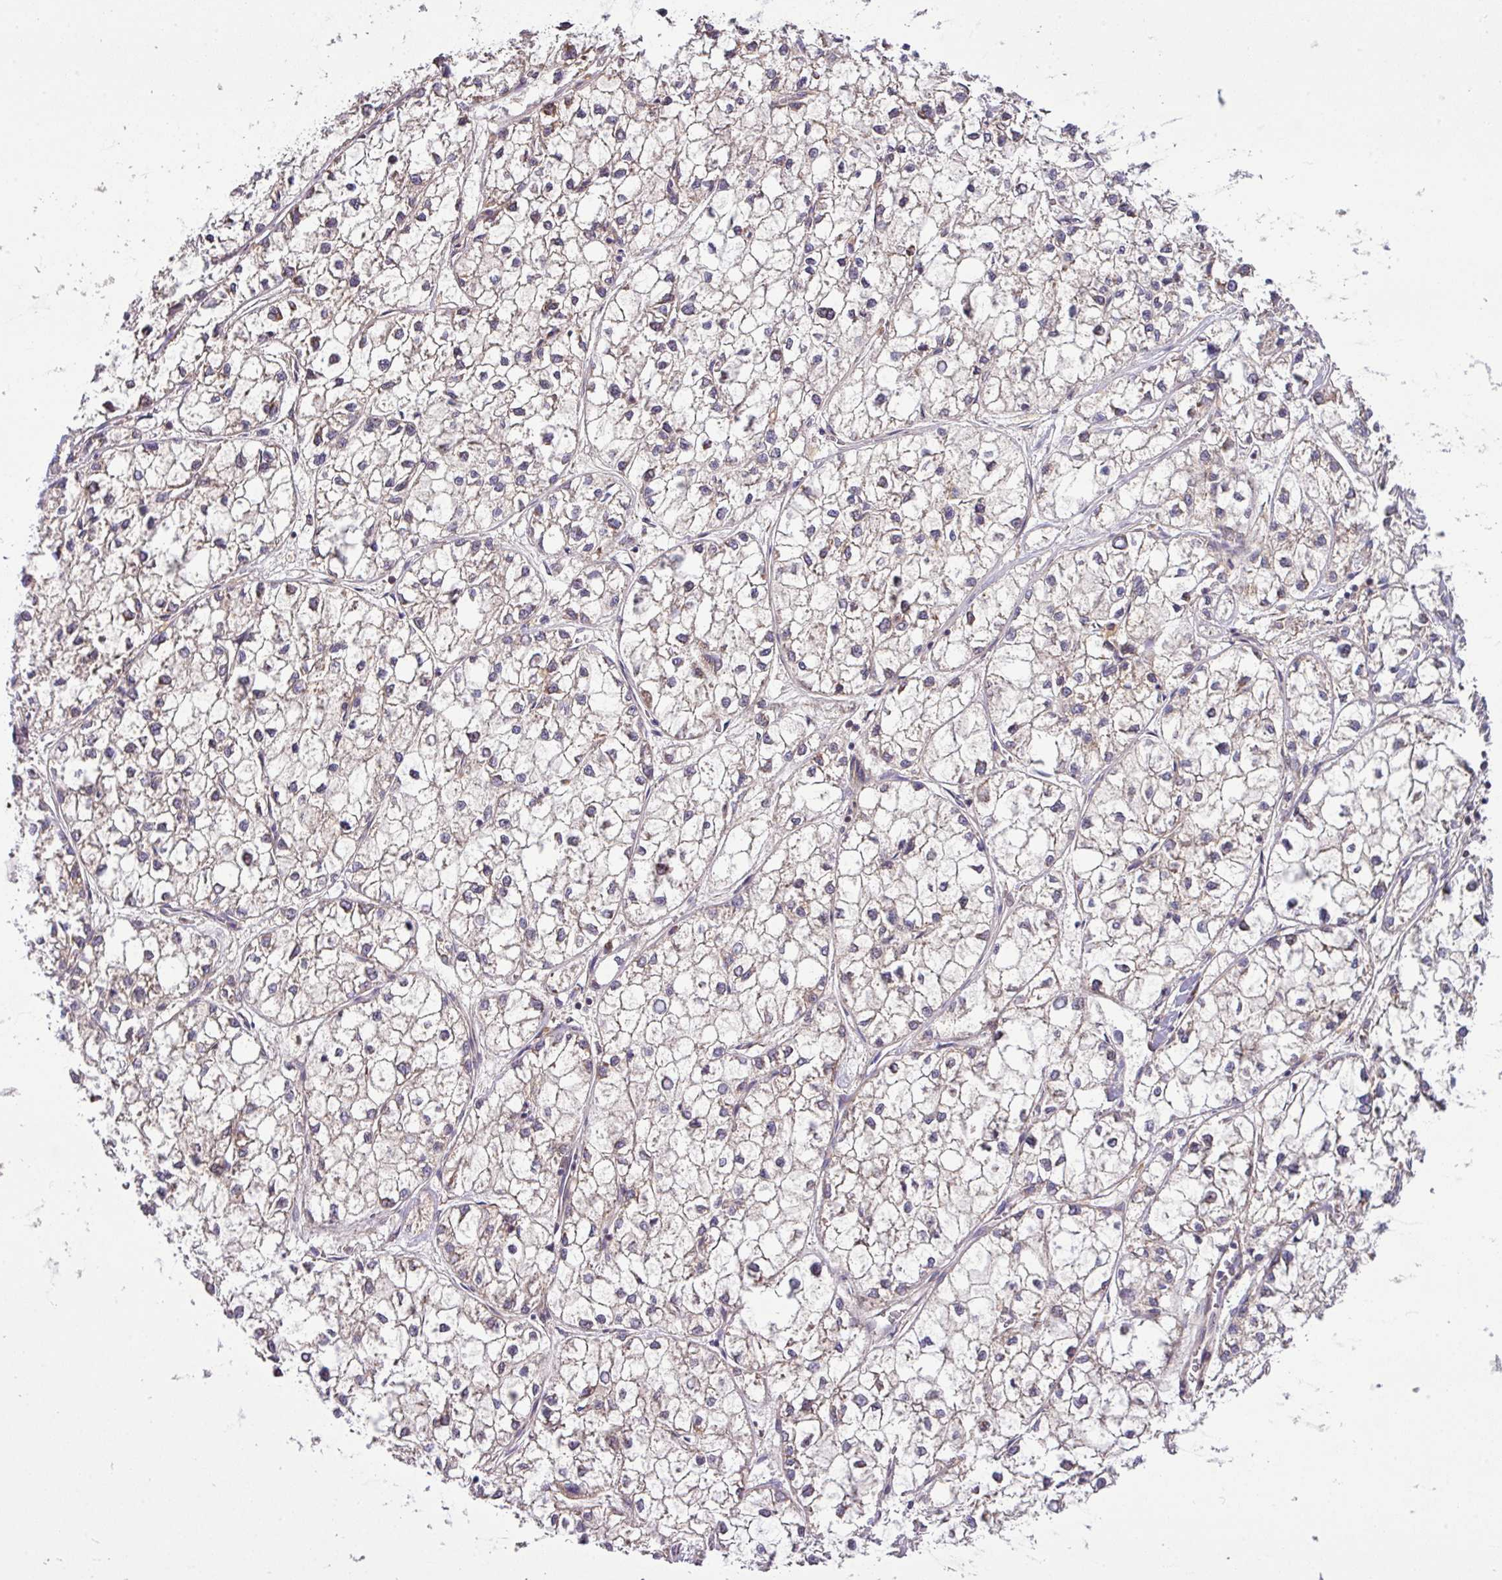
{"staining": {"intensity": "negative", "quantity": "none", "location": "none"}, "tissue": "liver cancer", "cell_type": "Tumor cells", "image_type": "cancer", "snomed": [{"axis": "morphology", "description": "Carcinoma, Hepatocellular, NOS"}, {"axis": "topography", "description": "Liver"}], "caption": "The micrograph displays no staining of tumor cells in liver cancer.", "gene": "TM2D2", "patient": {"sex": "female", "age": 43}}